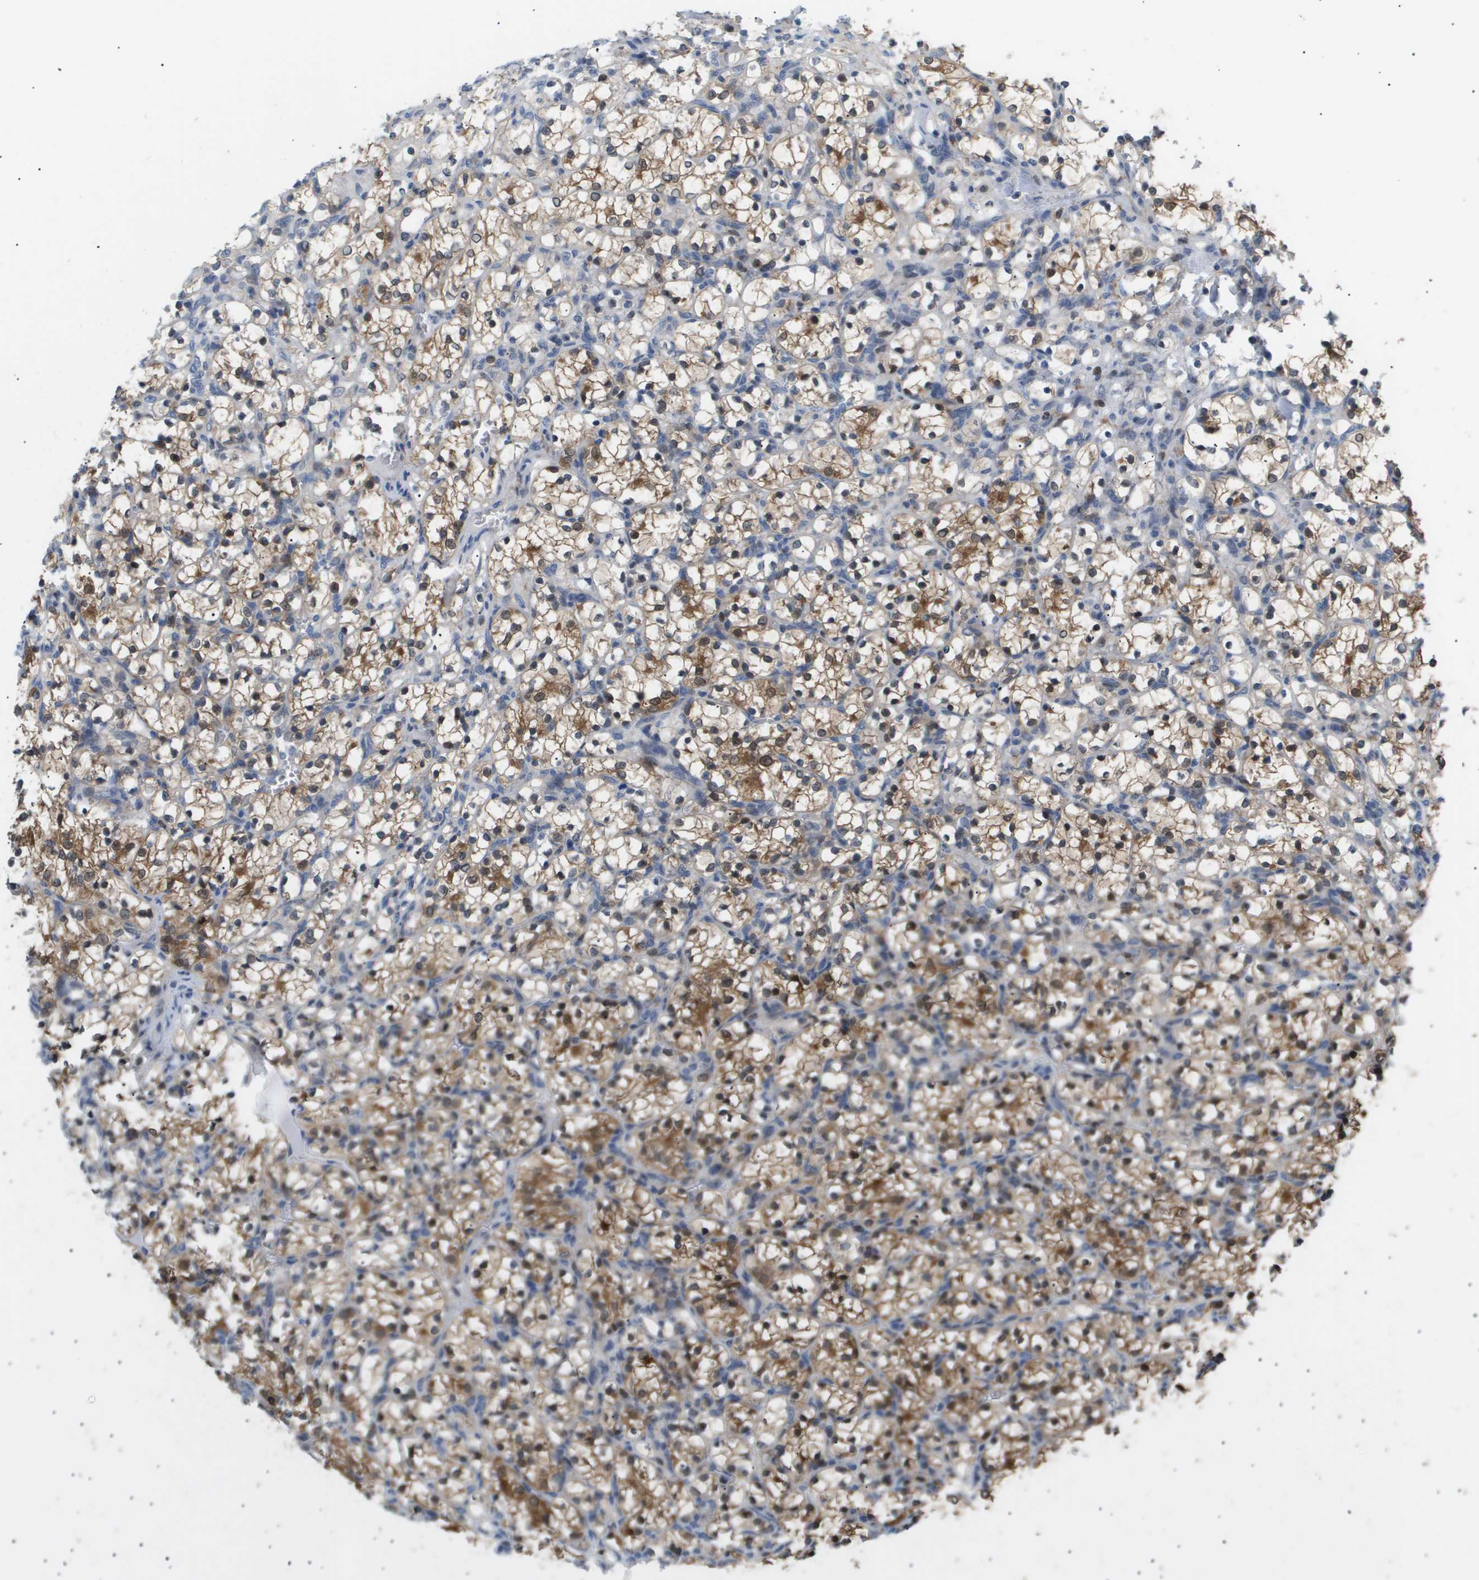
{"staining": {"intensity": "moderate", "quantity": ">75%", "location": "cytoplasmic/membranous"}, "tissue": "renal cancer", "cell_type": "Tumor cells", "image_type": "cancer", "snomed": [{"axis": "morphology", "description": "Adenocarcinoma, NOS"}, {"axis": "topography", "description": "Kidney"}], "caption": "Renal adenocarcinoma stained with immunohistochemistry exhibits moderate cytoplasmic/membranous staining in approximately >75% of tumor cells.", "gene": "AKR1A1", "patient": {"sex": "female", "age": 69}}